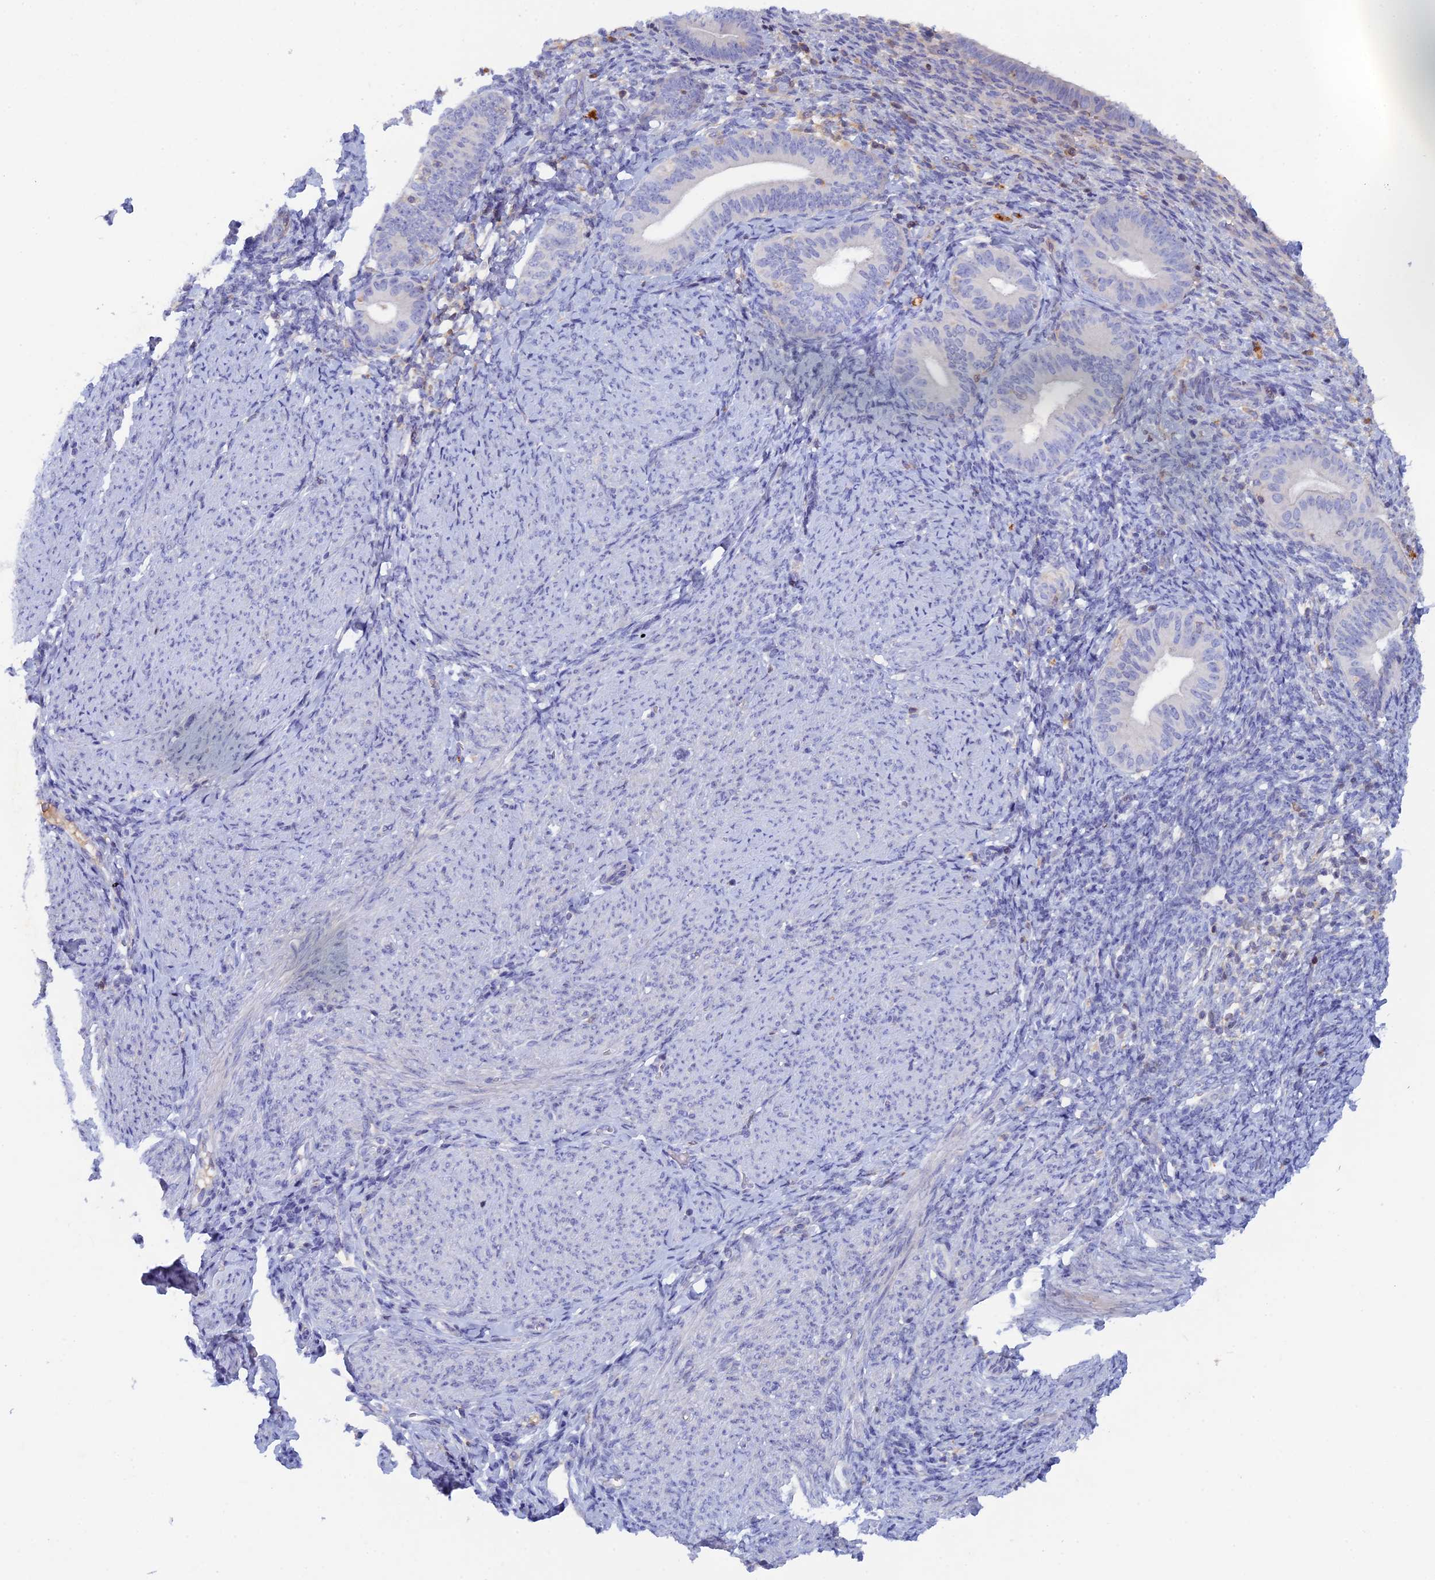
{"staining": {"intensity": "negative", "quantity": "none", "location": "none"}, "tissue": "endometrium", "cell_type": "Cells in endometrial stroma", "image_type": "normal", "snomed": [{"axis": "morphology", "description": "Normal tissue, NOS"}, {"axis": "topography", "description": "Endometrium"}], "caption": "This is a histopathology image of immunohistochemistry (IHC) staining of unremarkable endometrium, which shows no staining in cells in endometrial stroma.", "gene": "ACP7", "patient": {"sex": "female", "age": 65}}